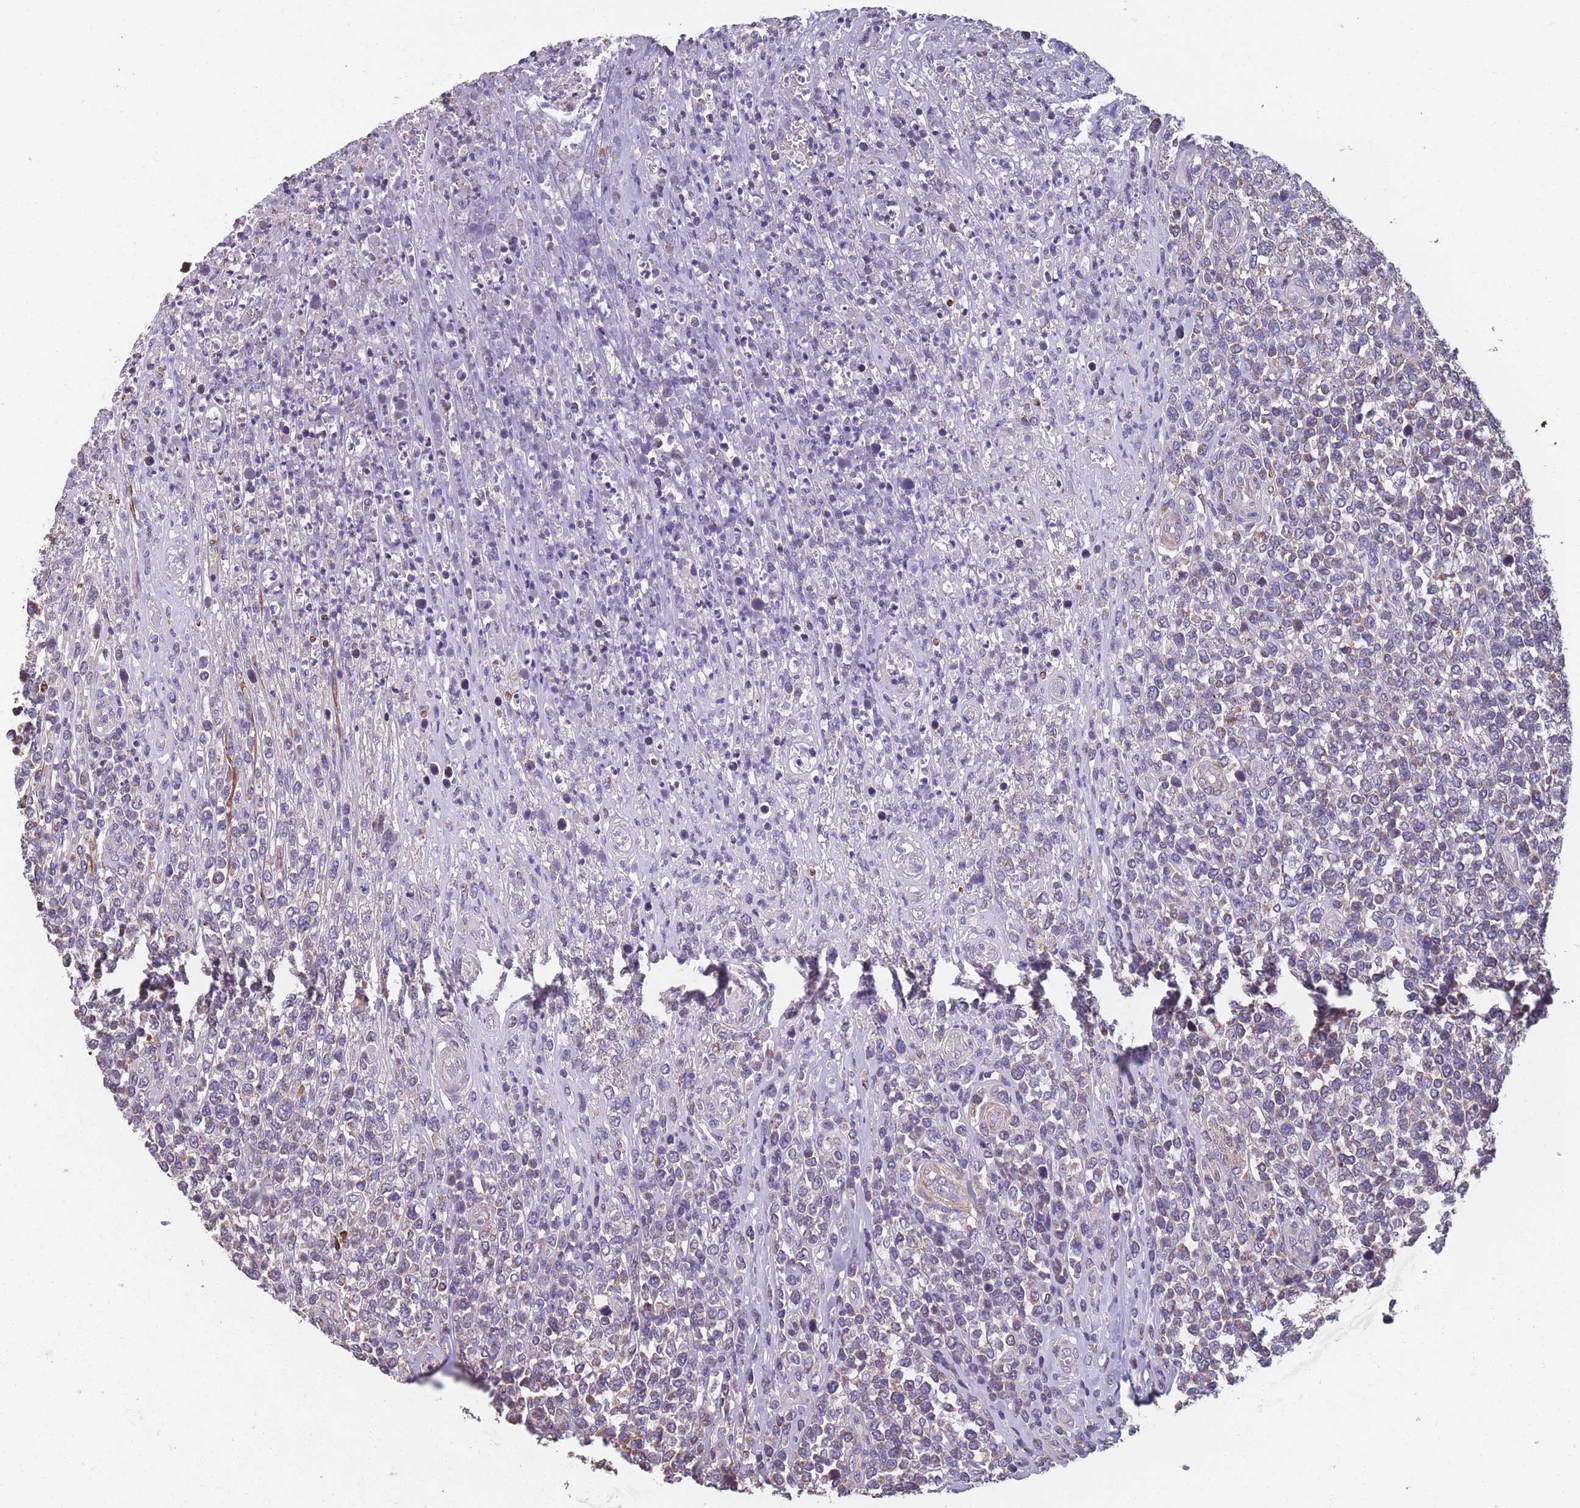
{"staining": {"intensity": "weak", "quantity": "<25%", "location": "cytoplasmic/membranous"}, "tissue": "lymphoma", "cell_type": "Tumor cells", "image_type": "cancer", "snomed": [{"axis": "morphology", "description": "Malignant lymphoma, non-Hodgkin's type, High grade"}, {"axis": "topography", "description": "Soft tissue"}], "caption": "High magnification brightfield microscopy of malignant lymphoma, non-Hodgkin's type (high-grade) stained with DAB (brown) and counterstained with hematoxylin (blue): tumor cells show no significant positivity. (DAB (3,3'-diaminobenzidine) immunohistochemistry visualized using brightfield microscopy, high magnification).", "gene": "TOMM40L", "patient": {"sex": "female", "age": 56}}